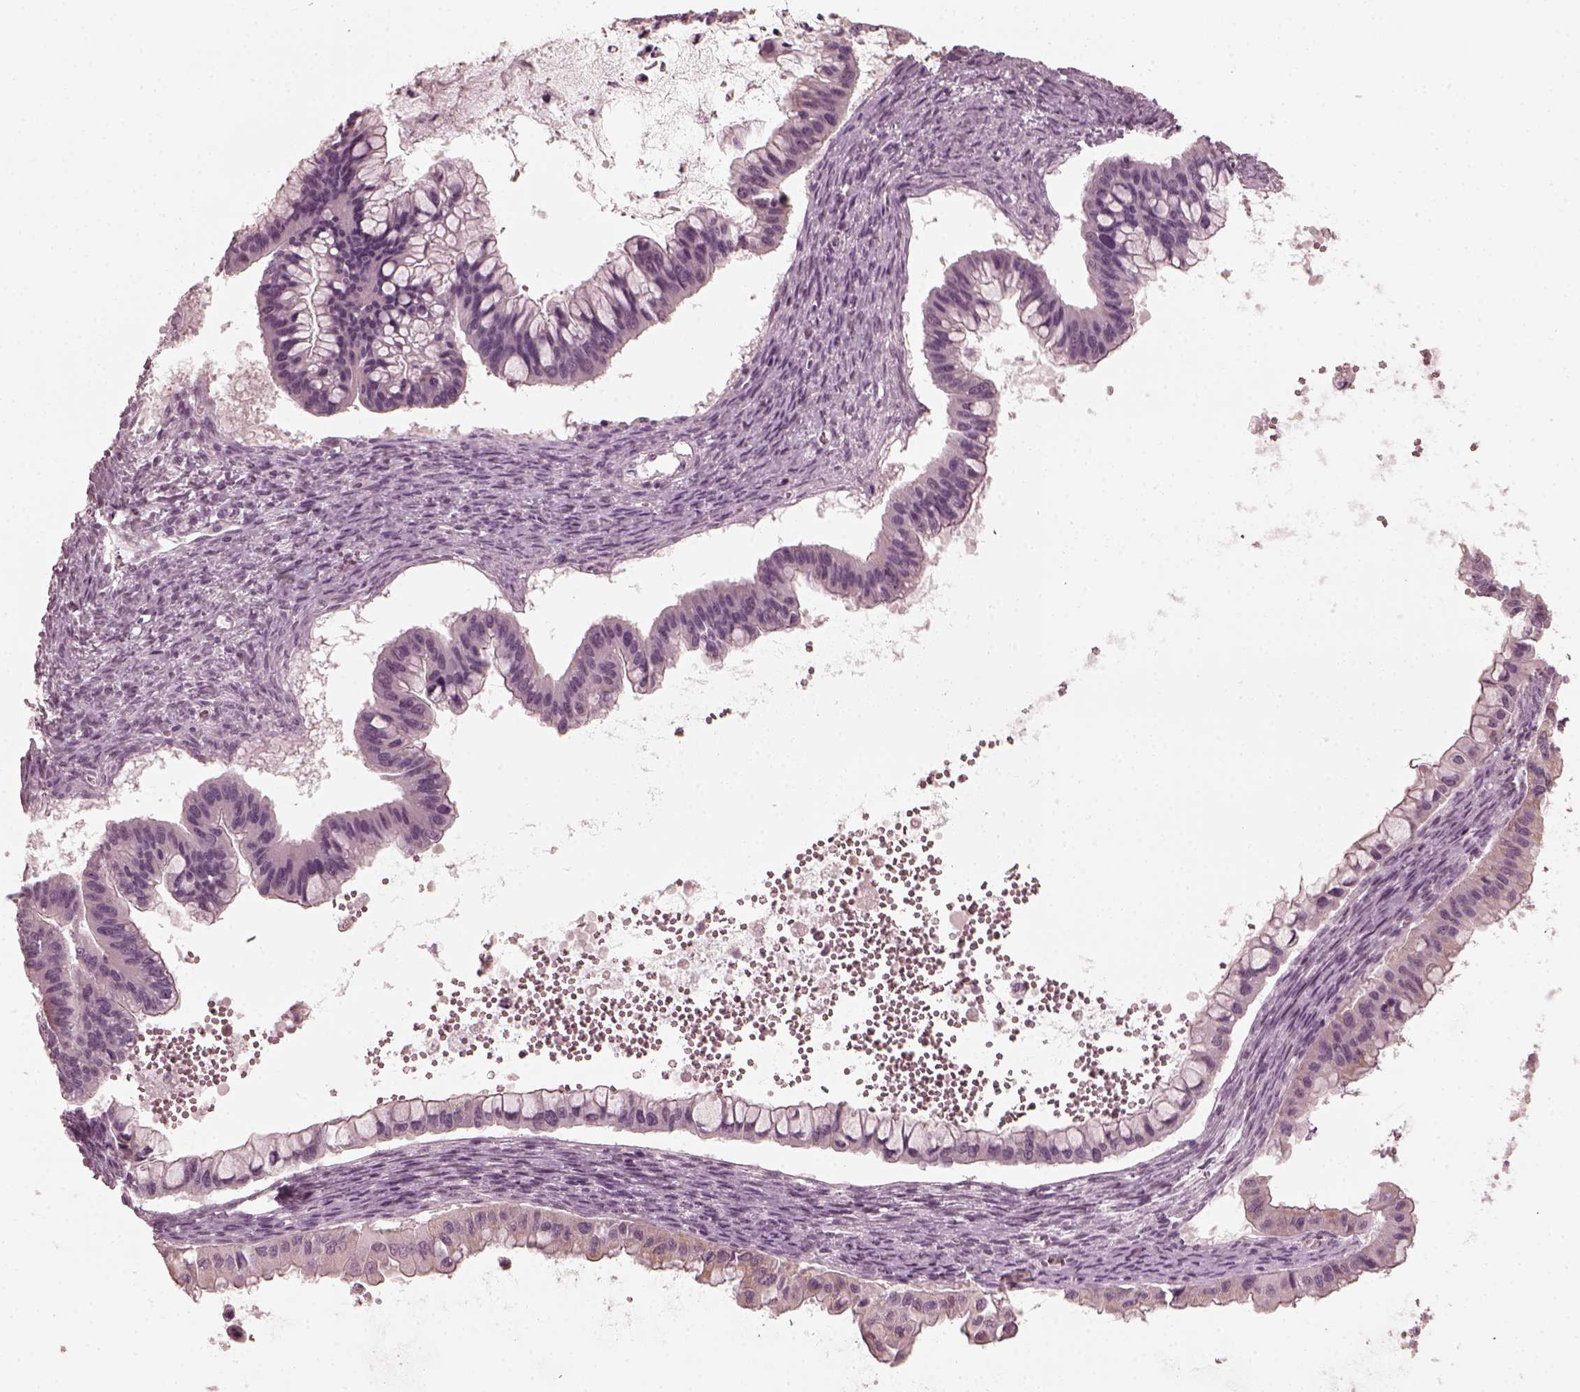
{"staining": {"intensity": "negative", "quantity": "none", "location": "none"}, "tissue": "ovarian cancer", "cell_type": "Tumor cells", "image_type": "cancer", "snomed": [{"axis": "morphology", "description": "Cystadenocarcinoma, mucinous, NOS"}, {"axis": "topography", "description": "Ovary"}], "caption": "Human mucinous cystadenocarcinoma (ovarian) stained for a protein using IHC exhibits no expression in tumor cells.", "gene": "CCDC170", "patient": {"sex": "female", "age": 72}}